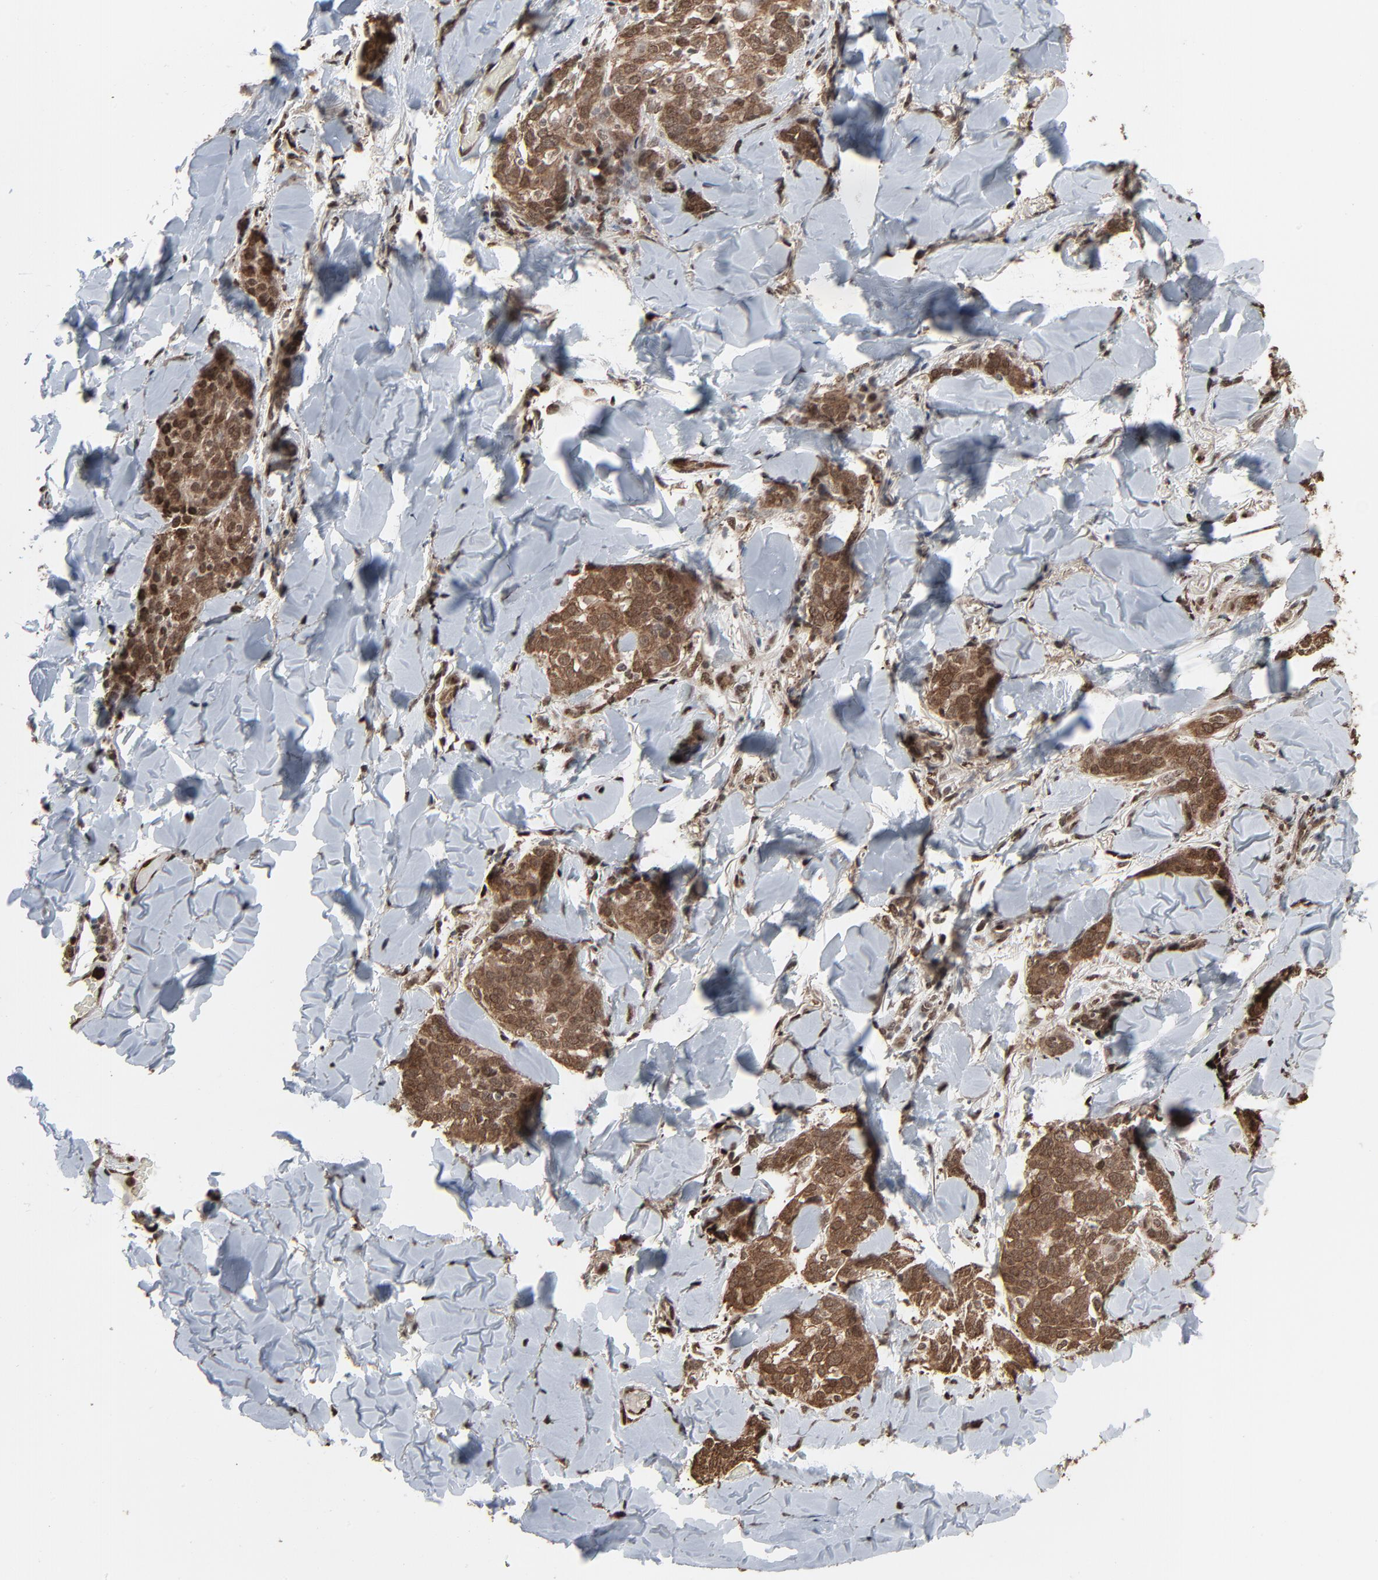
{"staining": {"intensity": "moderate", "quantity": ">75%", "location": "cytoplasmic/membranous,nuclear"}, "tissue": "skin cancer", "cell_type": "Tumor cells", "image_type": "cancer", "snomed": [{"axis": "morphology", "description": "Normal tissue, NOS"}, {"axis": "morphology", "description": "Squamous cell carcinoma, NOS"}, {"axis": "topography", "description": "Skin"}], "caption": "Moderate cytoplasmic/membranous and nuclear positivity is appreciated in approximately >75% of tumor cells in skin squamous cell carcinoma. Ihc stains the protein of interest in brown and the nuclei are stained blue.", "gene": "MEIS2", "patient": {"sex": "female", "age": 83}}